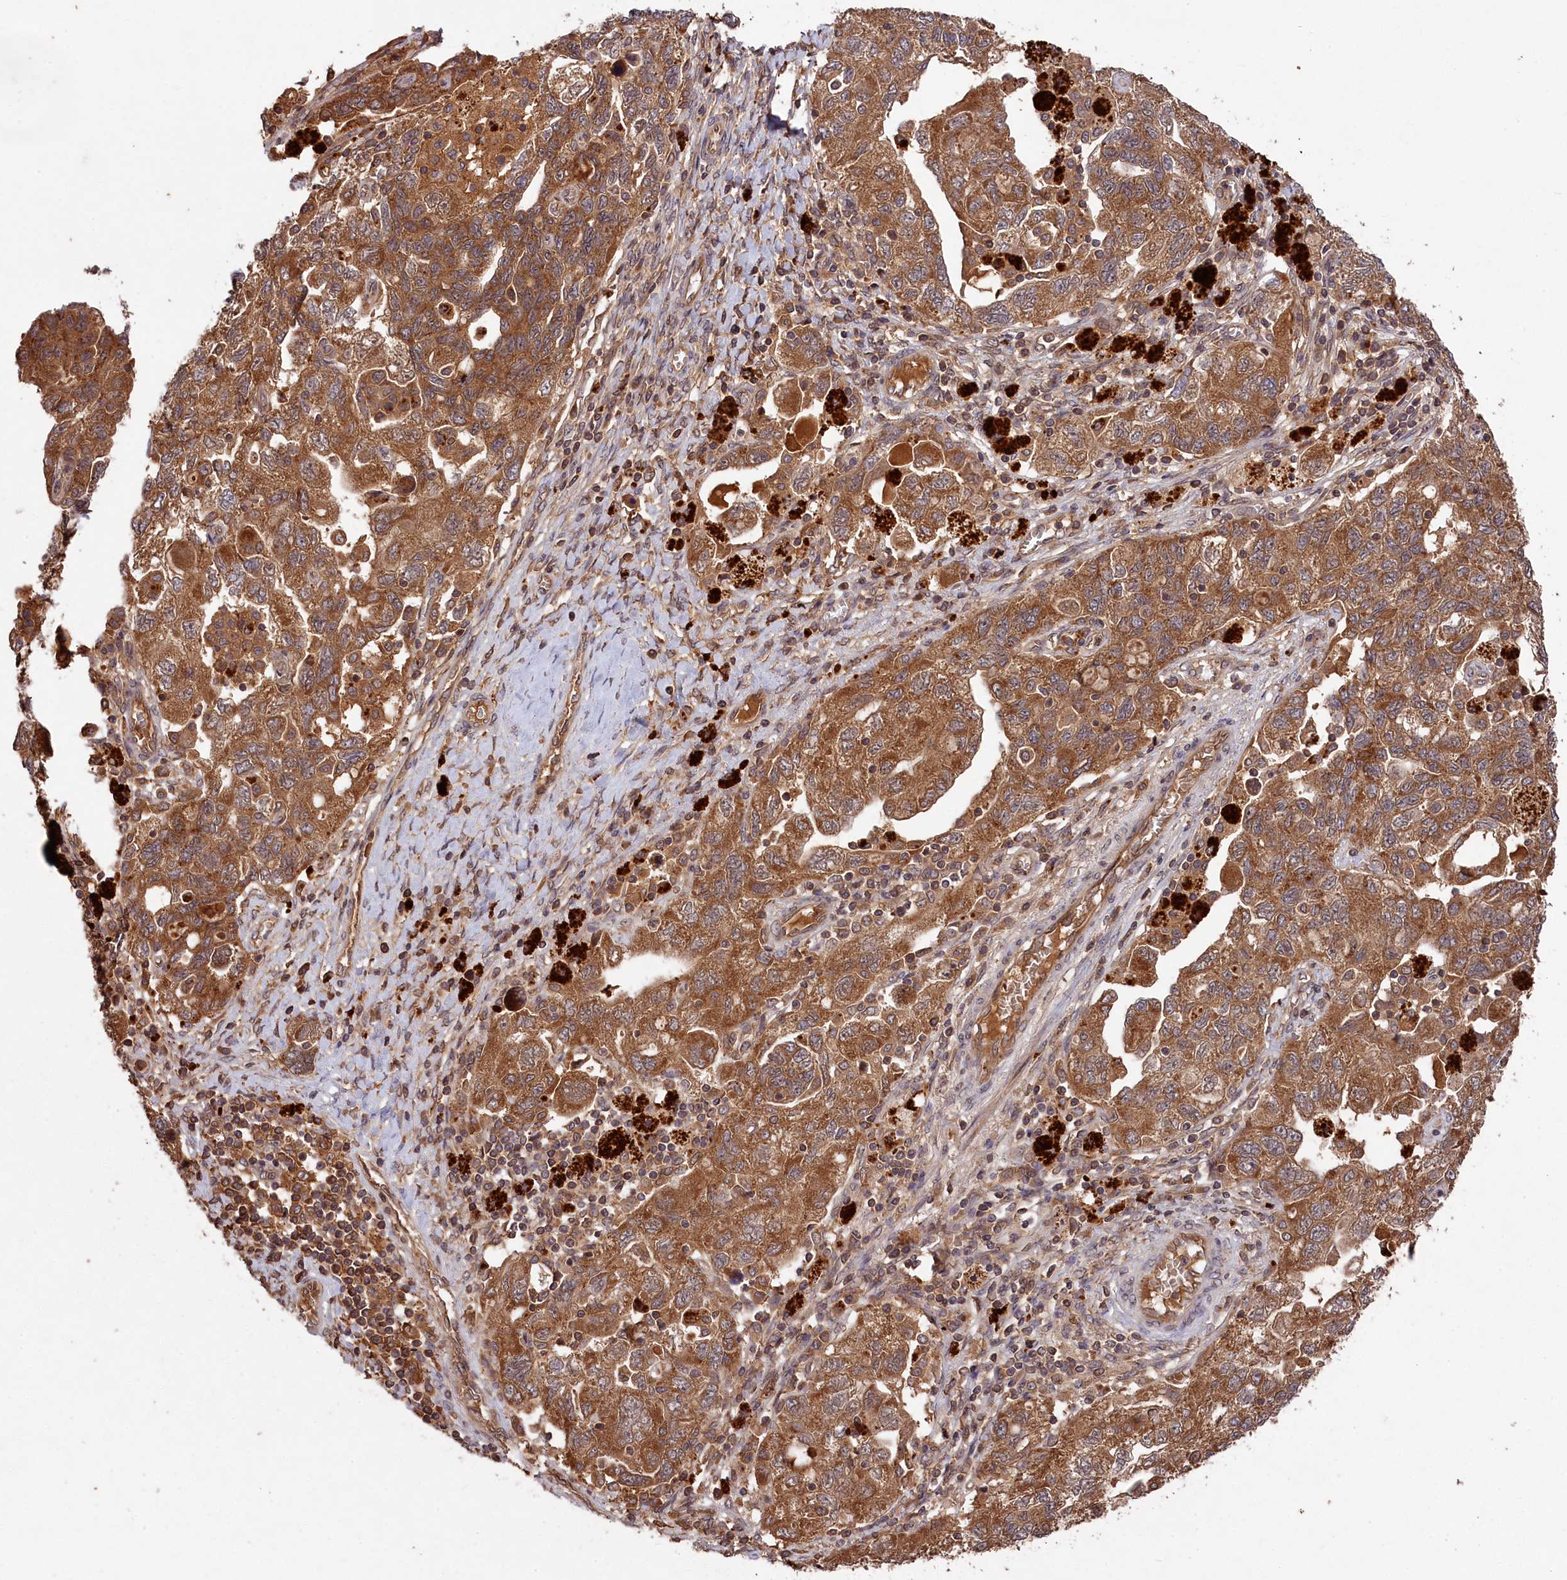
{"staining": {"intensity": "moderate", "quantity": ">75%", "location": "cytoplasmic/membranous"}, "tissue": "ovarian cancer", "cell_type": "Tumor cells", "image_type": "cancer", "snomed": [{"axis": "morphology", "description": "Carcinoma, NOS"}, {"axis": "morphology", "description": "Cystadenocarcinoma, serous, NOS"}, {"axis": "topography", "description": "Ovary"}], "caption": "This histopathology image displays IHC staining of human ovarian cancer, with medium moderate cytoplasmic/membranous expression in about >75% of tumor cells.", "gene": "CHAC1", "patient": {"sex": "female", "age": 69}}